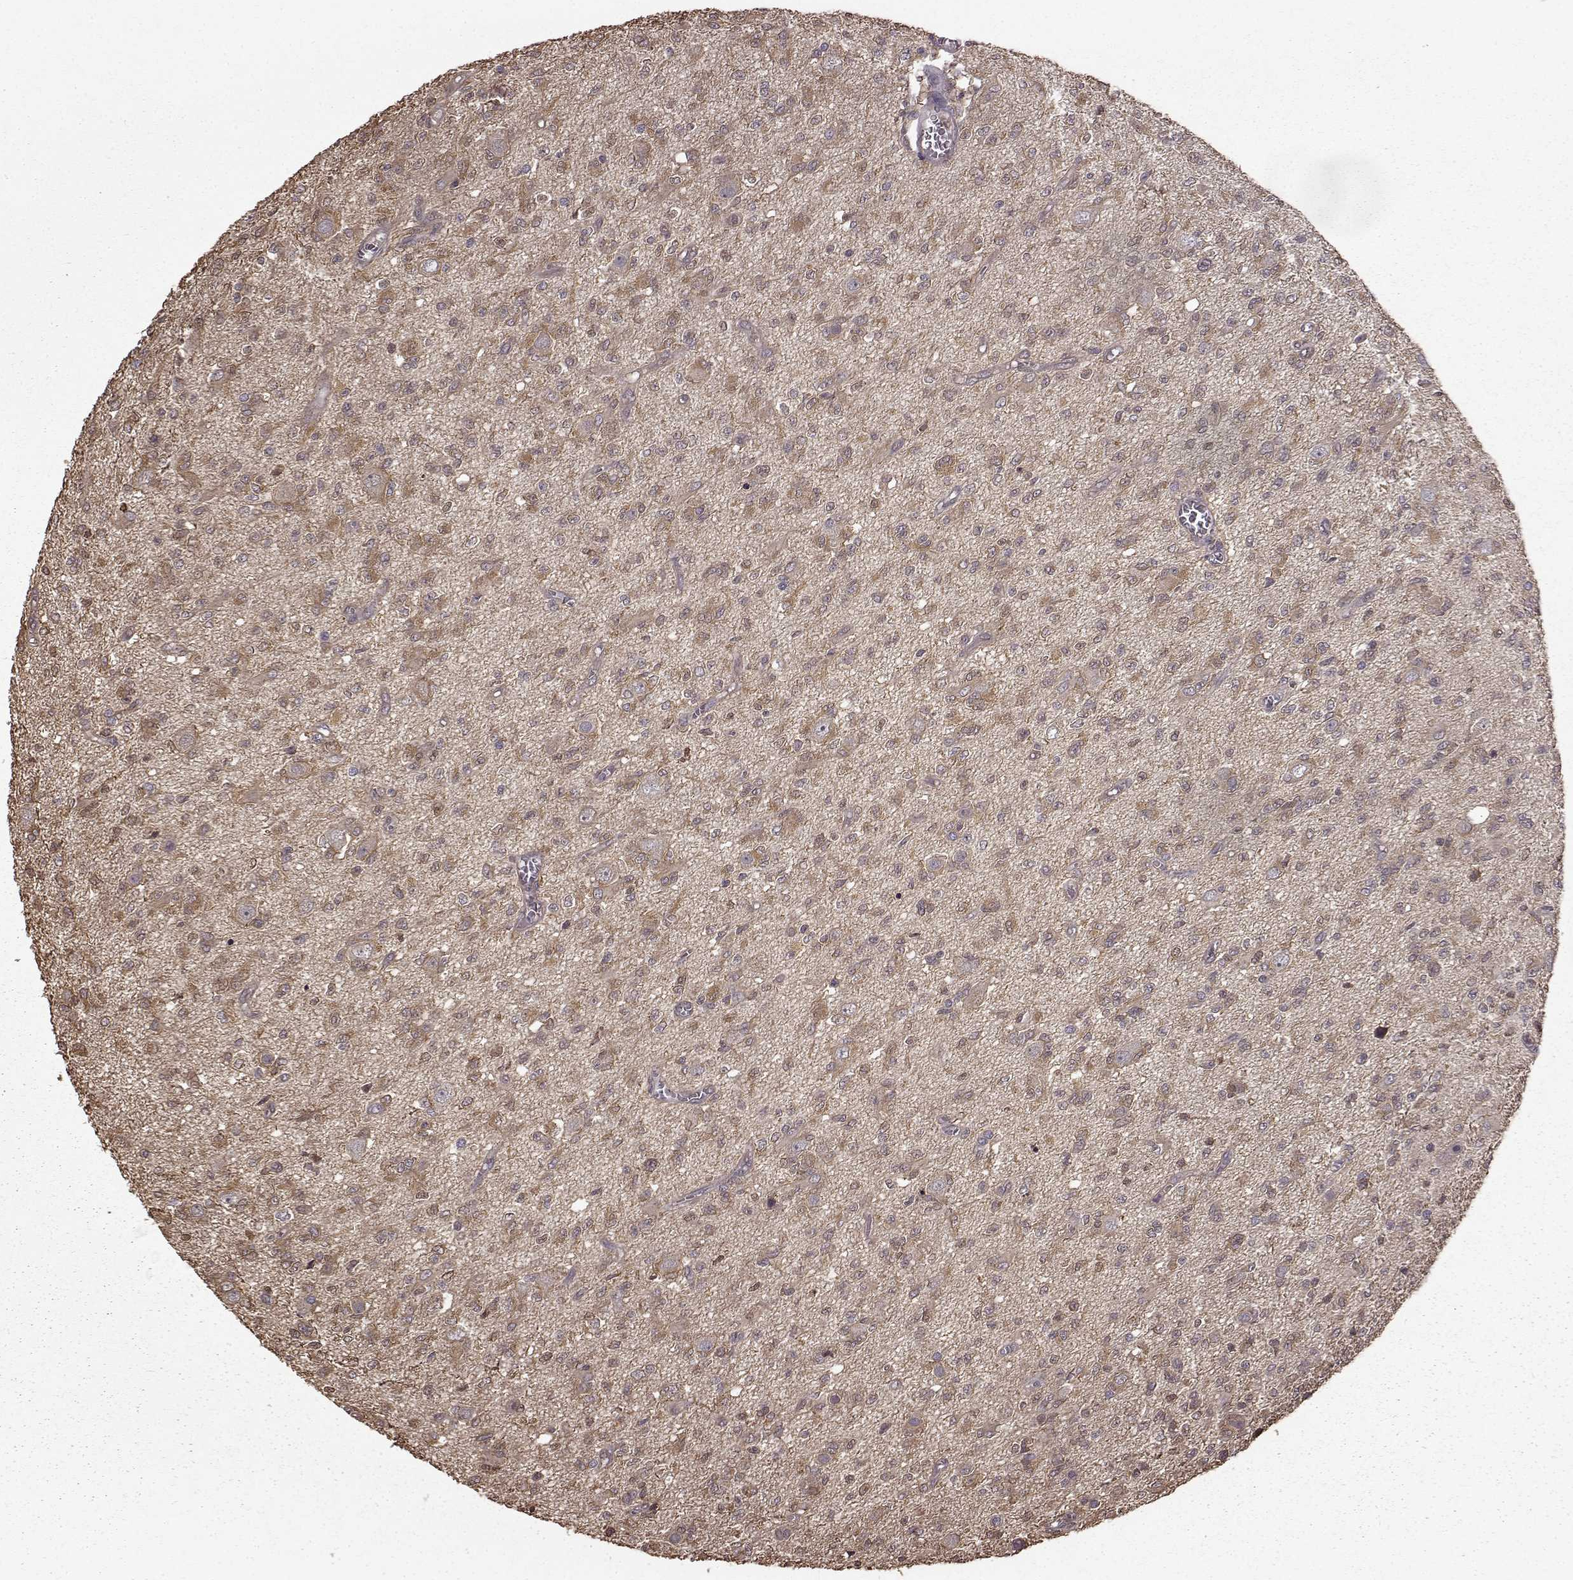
{"staining": {"intensity": "negative", "quantity": "none", "location": "none"}, "tissue": "glioma", "cell_type": "Tumor cells", "image_type": "cancer", "snomed": [{"axis": "morphology", "description": "Glioma, malignant, Low grade"}, {"axis": "topography", "description": "Brain"}], "caption": "Immunohistochemical staining of malignant glioma (low-grade) displays no significant positivity in tumor cells. Brightfield microscopy of immunohistochemistry stained with DAB (brown) and hematoxylin (blue), captured at high magnification.", "gene": "NME1-NME2", "patient": {"sex": "male", "age": 64}}